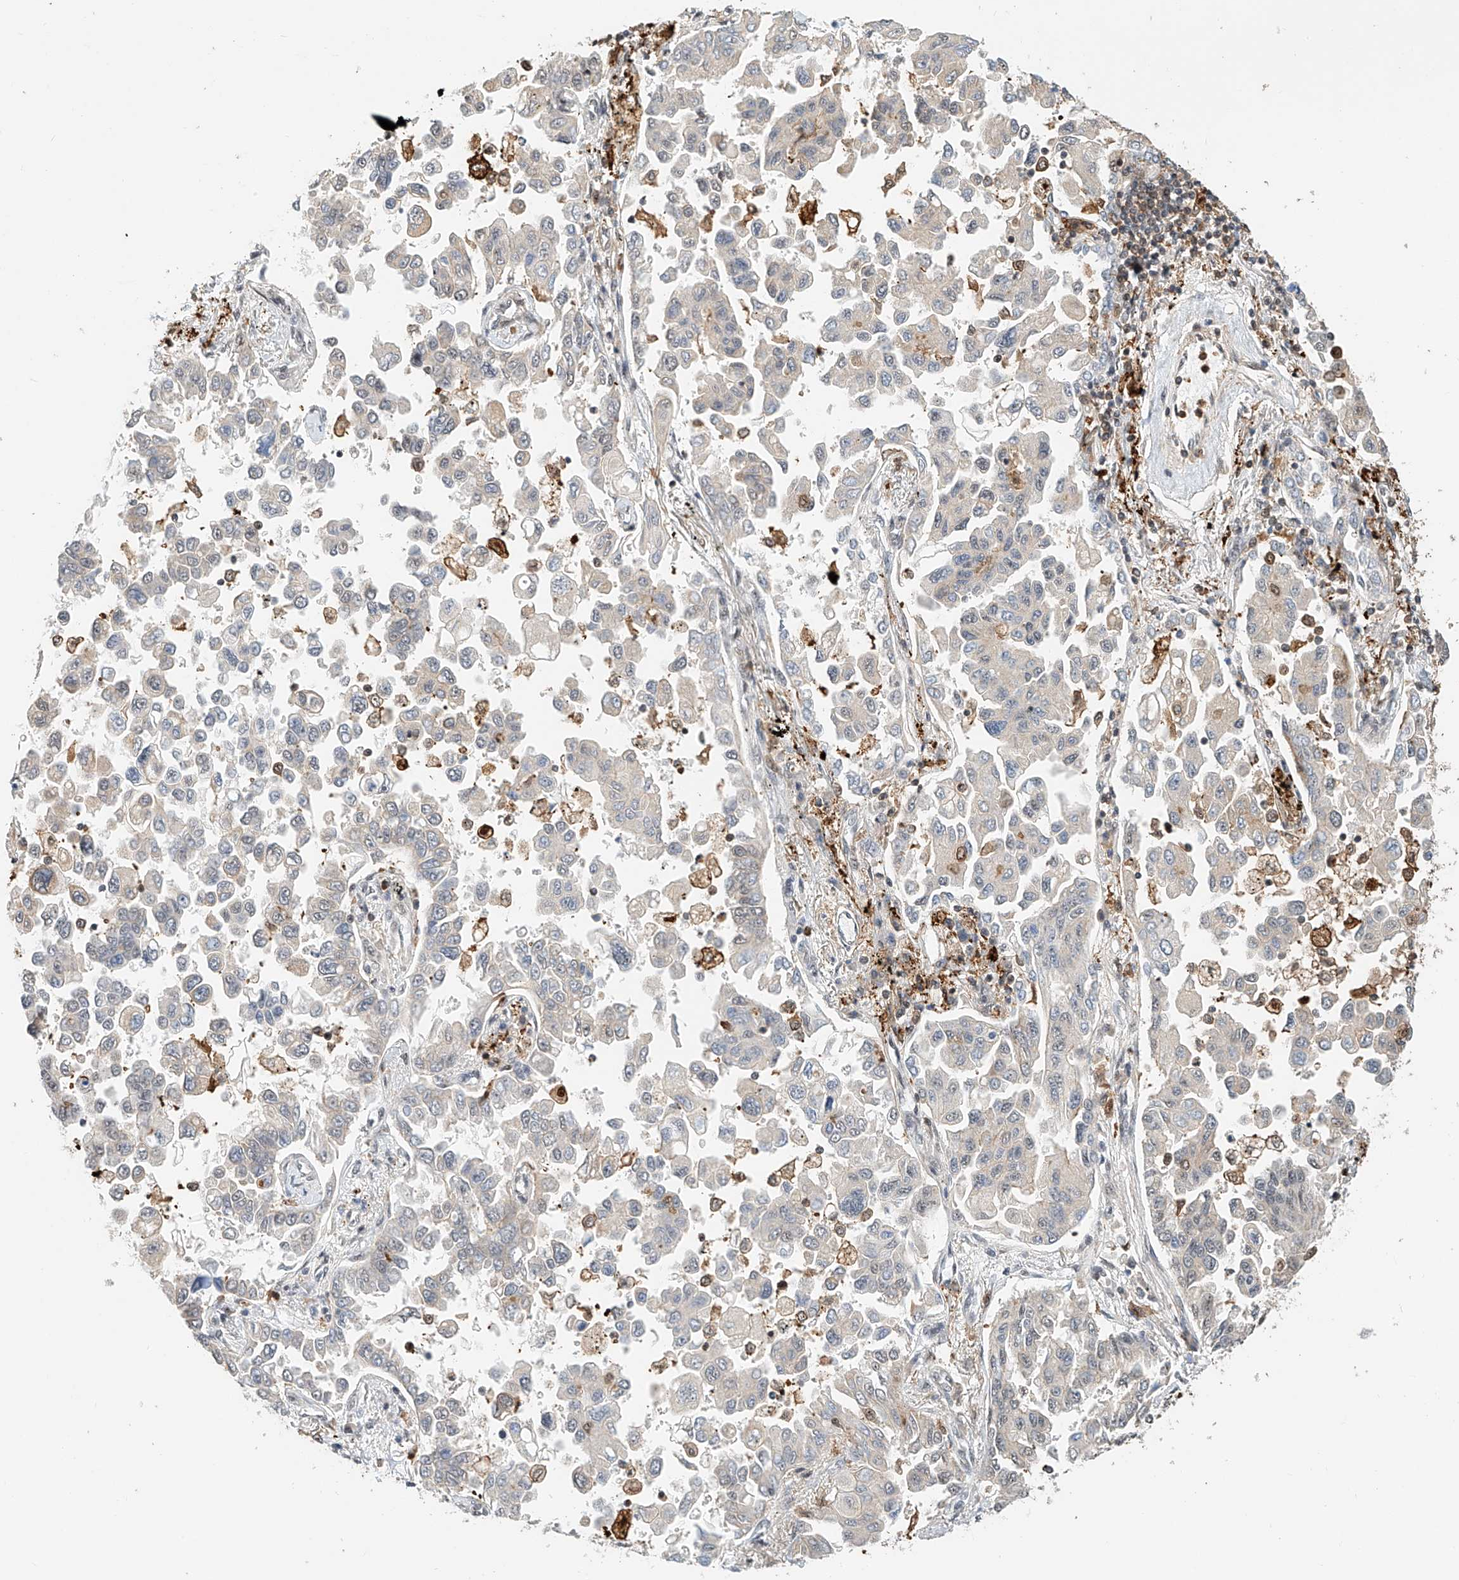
{"staining": {"intensity": "weak", "quantity": "25%-75%", "location": "cytoplasmic/membranous,nuclear"}, "tissue": "lung cancer", "cell_type": "Tumor cells", "image_type": "cancer", "snomed": [{"axis": "morphology", "description": "Adenocarcinoma, NOS"}, {"axis": "topography", "description": "Lung"}], "caption": "Immunohistochemical staining of human lung cancer shows low levels of weak cytoplasmic/membranous and nuclear protein positivity in approximately 25%-75% of tumor cells.", "gene": "MICAL1", "patient": {"sex": "female", "age": 67}}